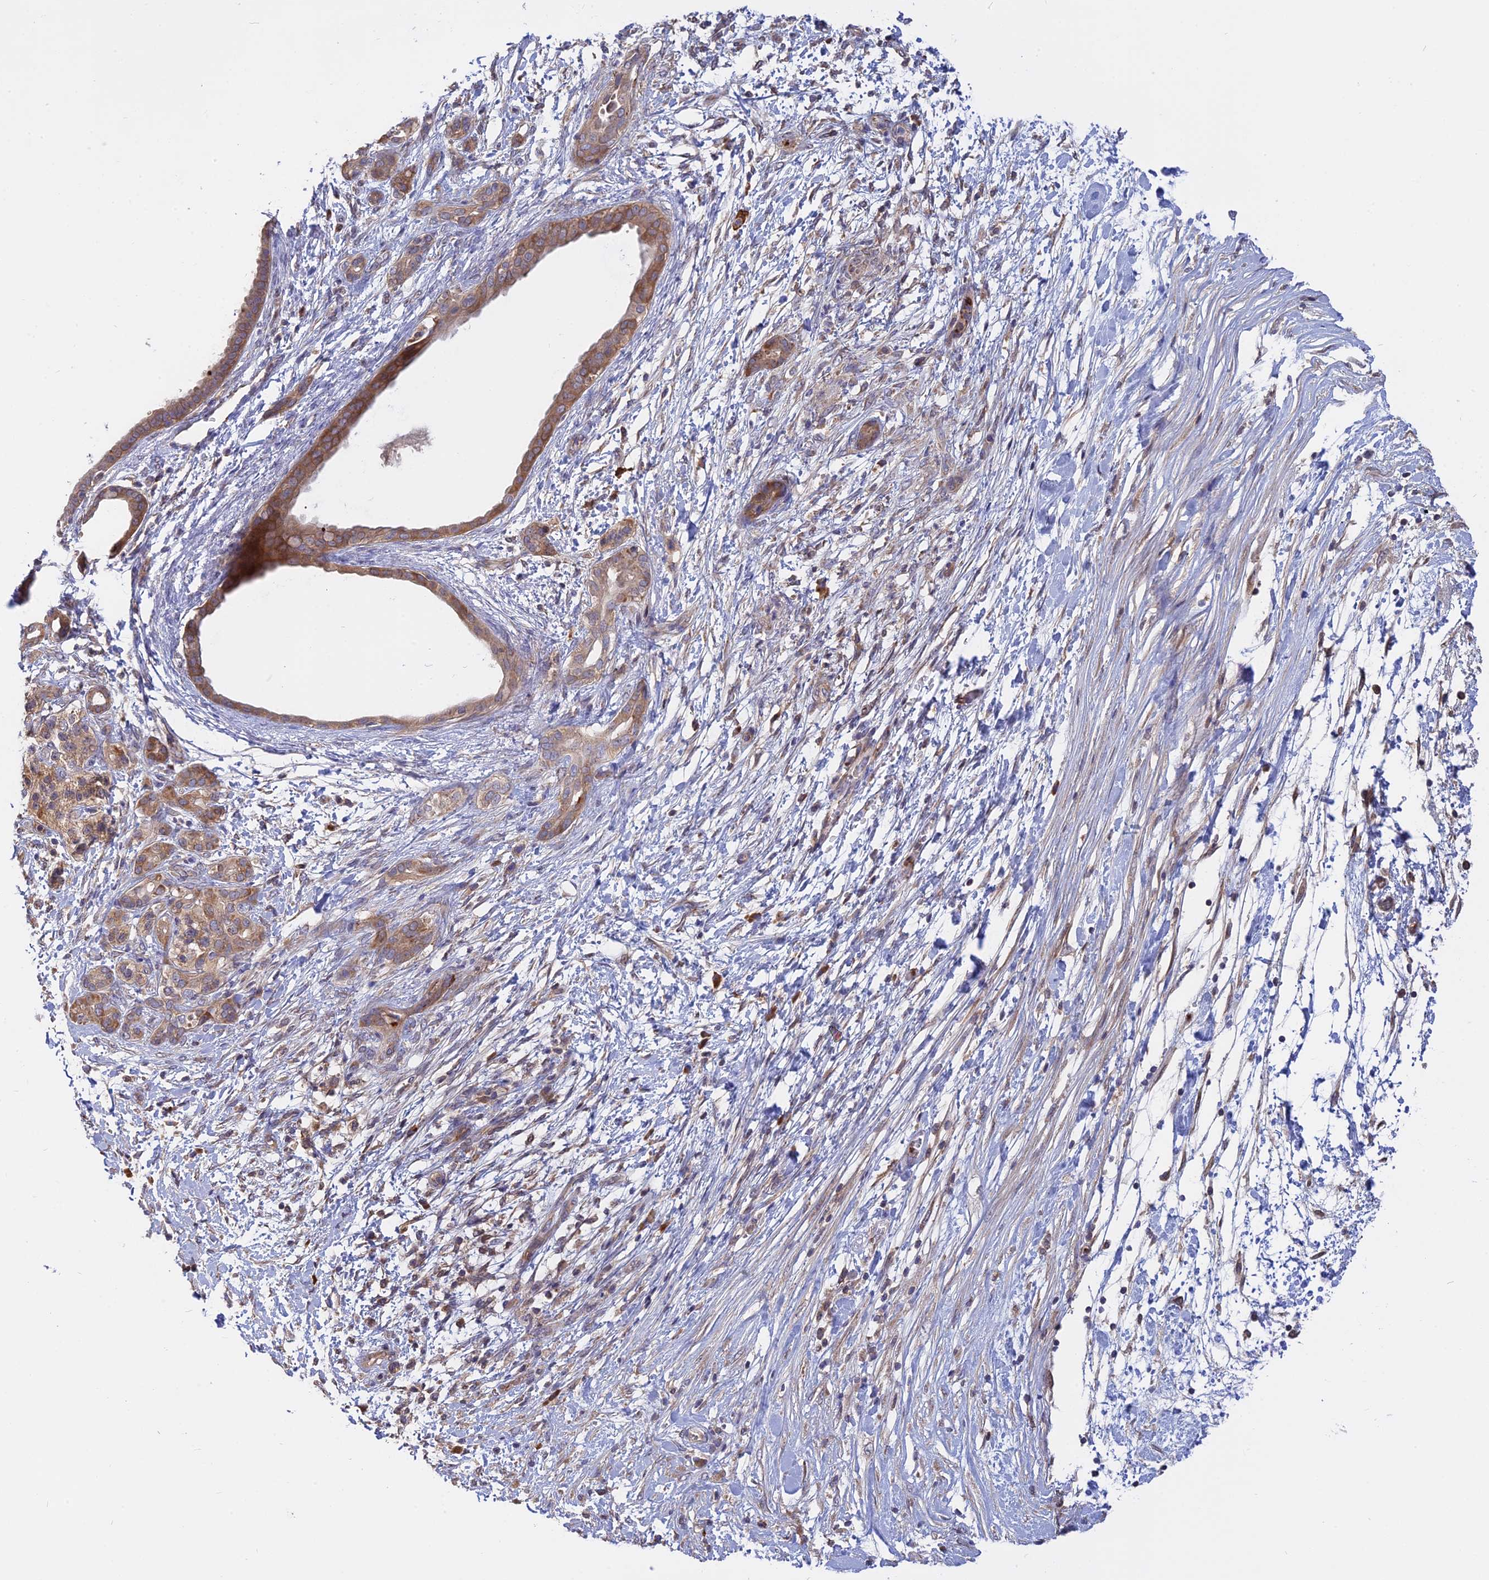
{"staining": {"intensity": "moderate", "quantity": ">75%", "location": "cytoplasmic/membranous"}, "tissue": "pancreatic cancer", "cell_type": "Tumor cells", "image_type": "cancer", "snomed": [{"axis": "morphology", "description": "Adenocarcinoma, NOS"}, {"axis": "topography", "description": "Pancreas"}], "caption": "Moderate cytoplasmic/membranous positivity for a protein is present in approximately >75% of tumor cells of pancreatic cancer (adenocarcinoma) using immunohistochemistry.", "gene": "IL21R", "patient": {"sex": "female", "age": 55}}